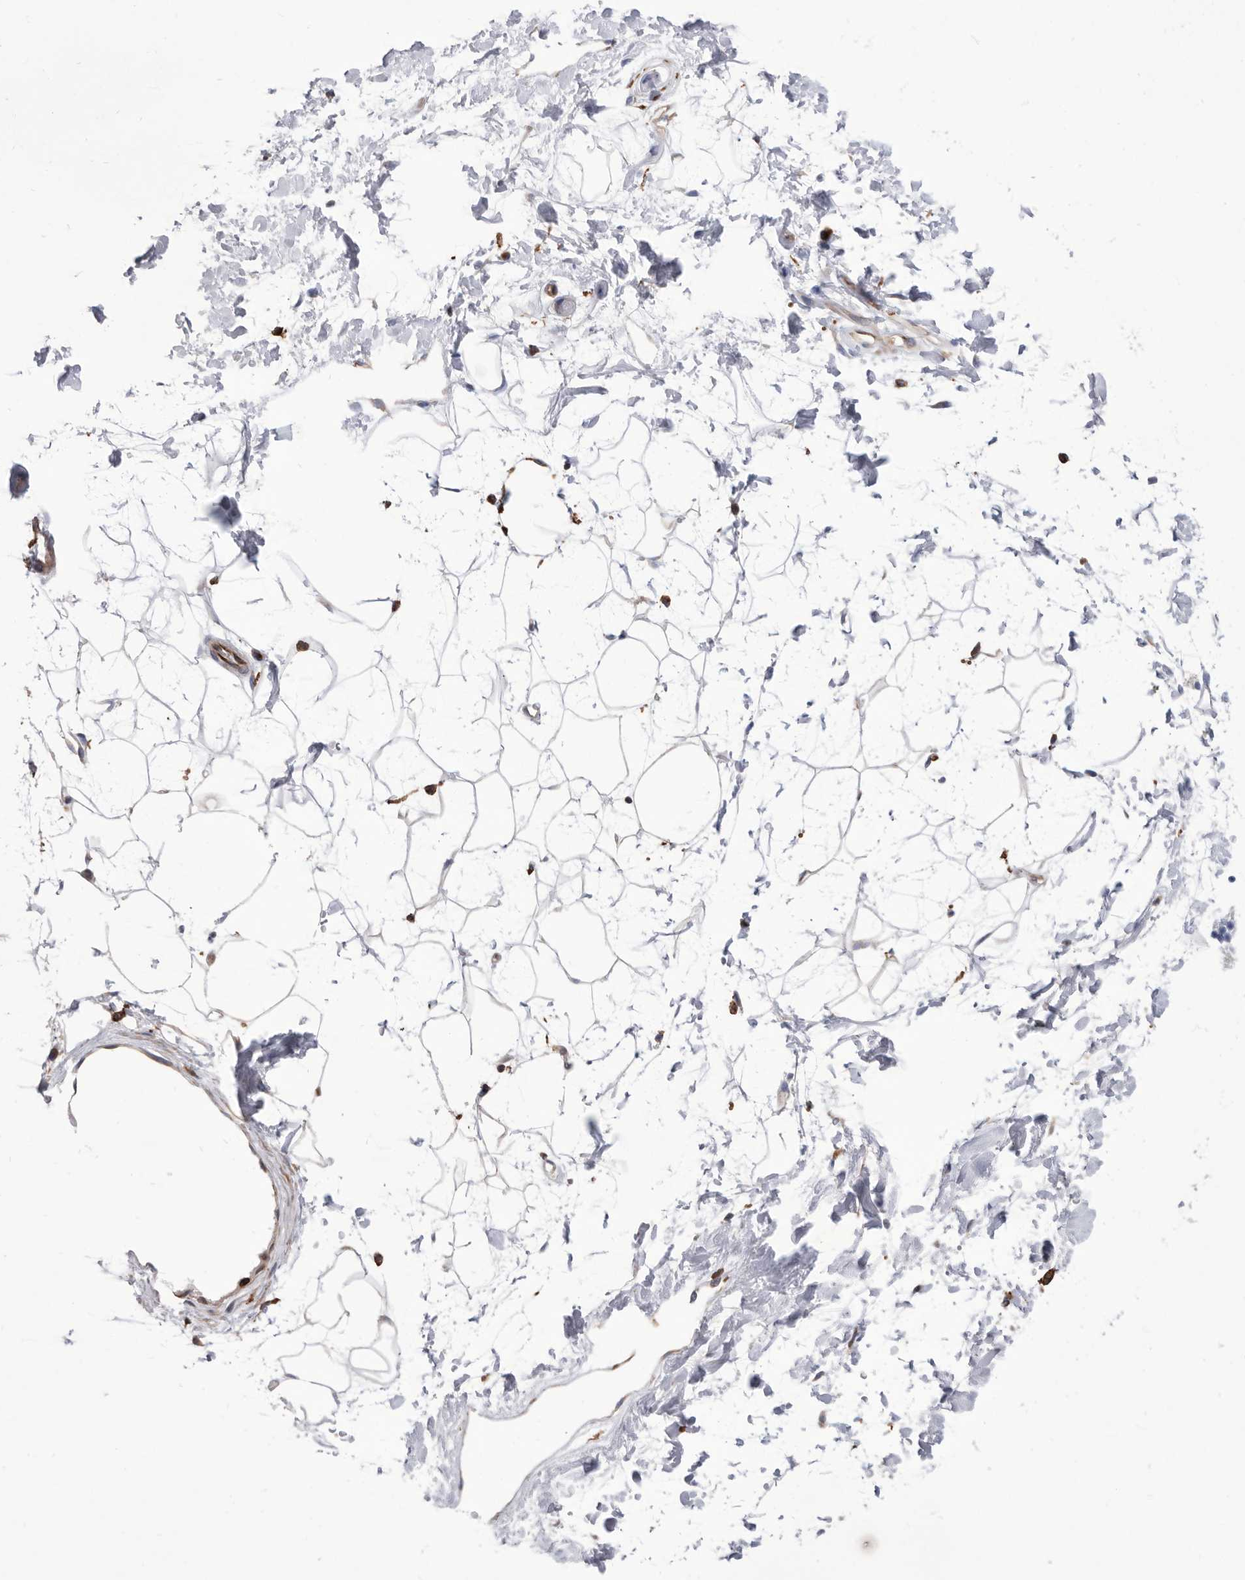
{"staining": {"intensity": "negative", "quantity": "none", "location": "none"}, "tissue": "adipose tissue", "cell_type": "Adipocytes", "image_type": "normal", "snomed": [{"axis": "morphology", "description": "Normal tissue, NOS"}, {"axis": "topography", "description": "Soft tissue"}], "caption": "This micrograph is of normal adipose tissue stained with immunohistochemistry to label a protein in brown with the nuclei are counter-stained blue. There is no expression in adipocytes. The staining was performed using DAB (3,3'-diaminobenzidine) to visualize the protein expression in brown, while the nuclei were stained in blue with hematoxylin (Magnification: 20x).", "gene": "SMG7", "patient": {"sex": "male", "age": 72}}